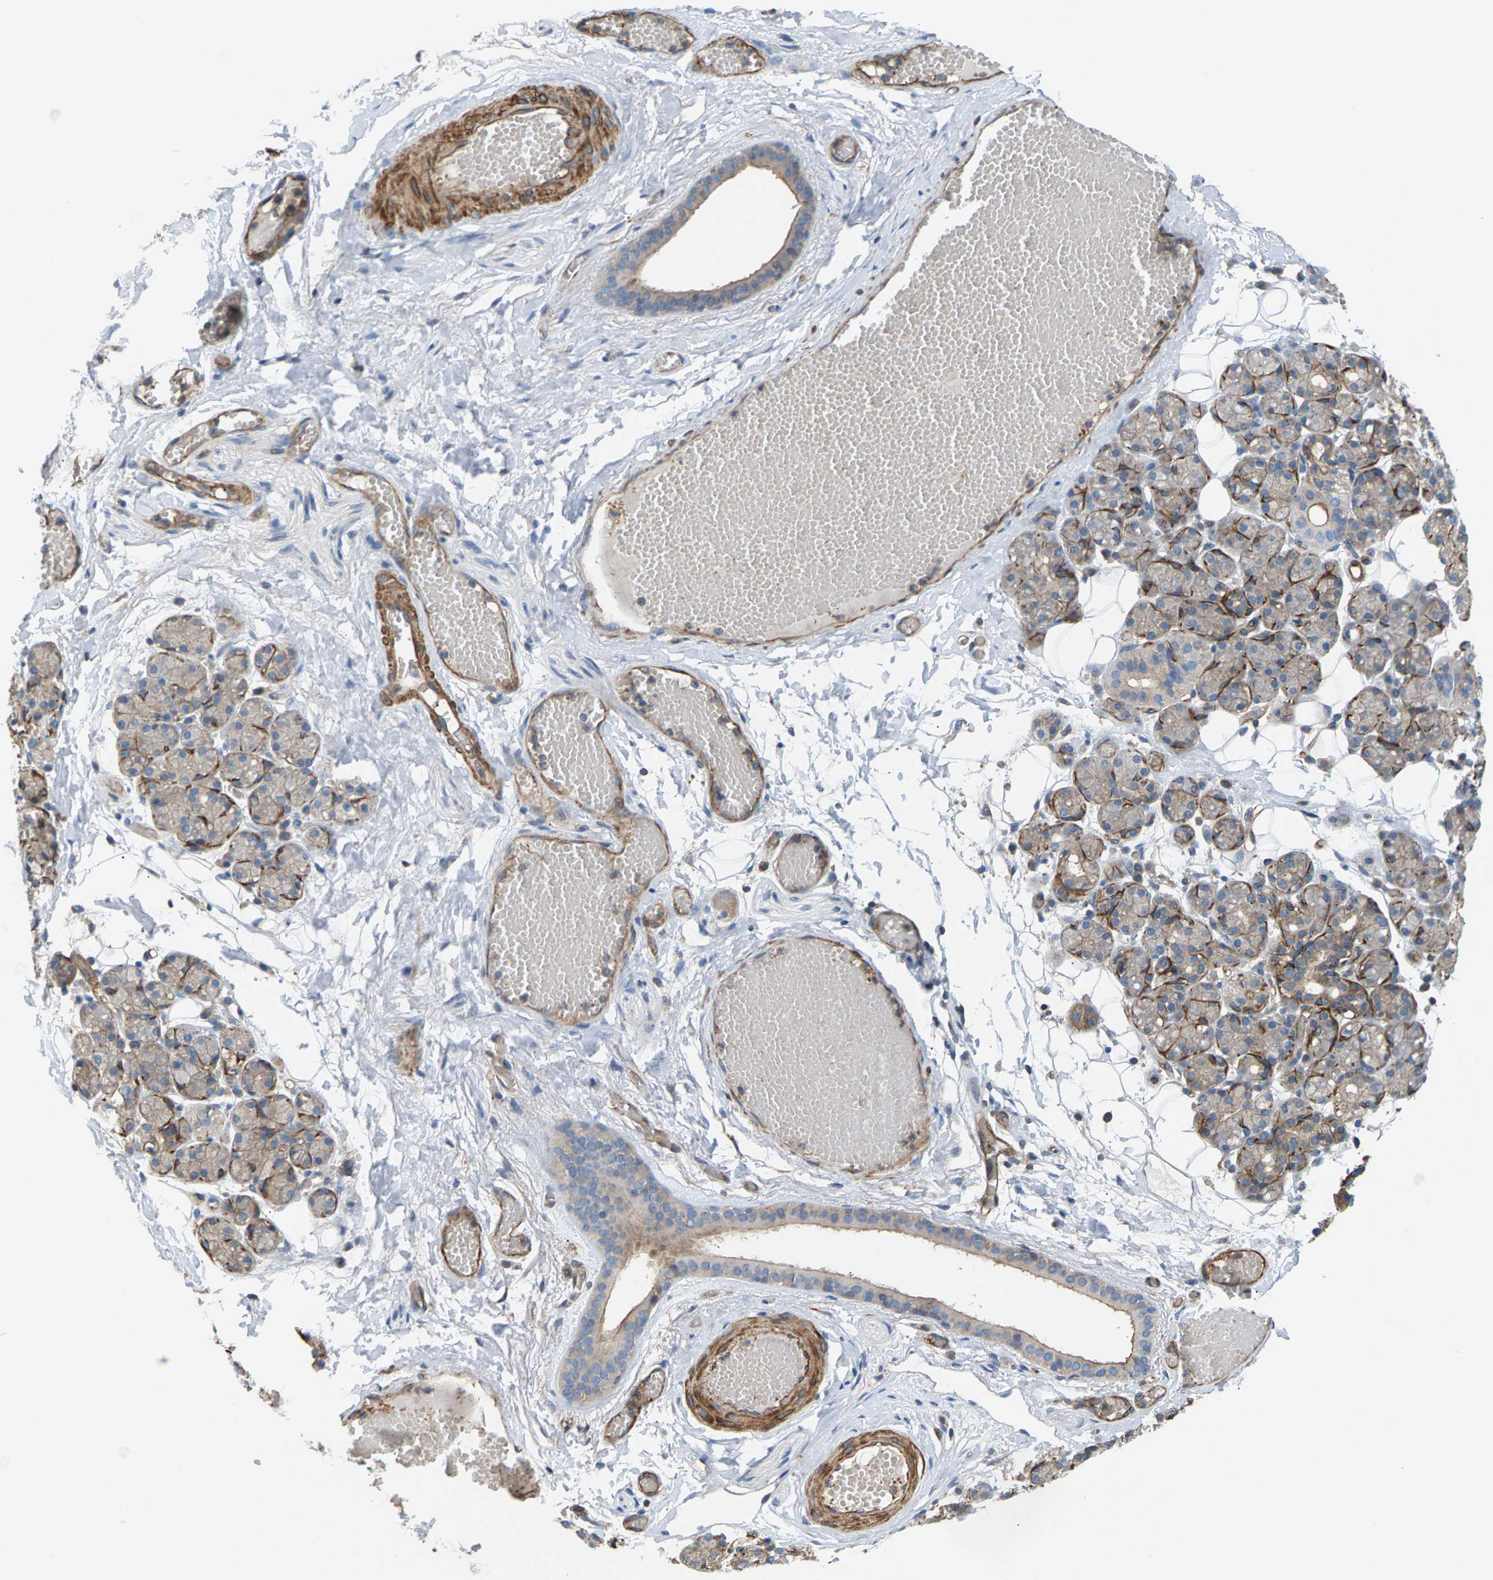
{"staining": {"intensity": "moderate", "quantity": "<25%", "location": "cytoplasmic/membranous"}, "tissue": "salivary gland", "cell_type": "Glandular cells", "image_type": "normal", "snomed": [{"axis": "morphology", "description": "Normal tissue, NOS"}, {"axis": "topography", "description": "Salivary gland"}], "caption": "Immunohistochemistry photomicrograph of unremarkable human salivary gland stained for a protein (brown), which shows low levels of moderate cytoplasmic/membranous staining in about <25% of glandular cells.", "gene": "PDCL", "patient": {"sex": "male", "age": 63}}